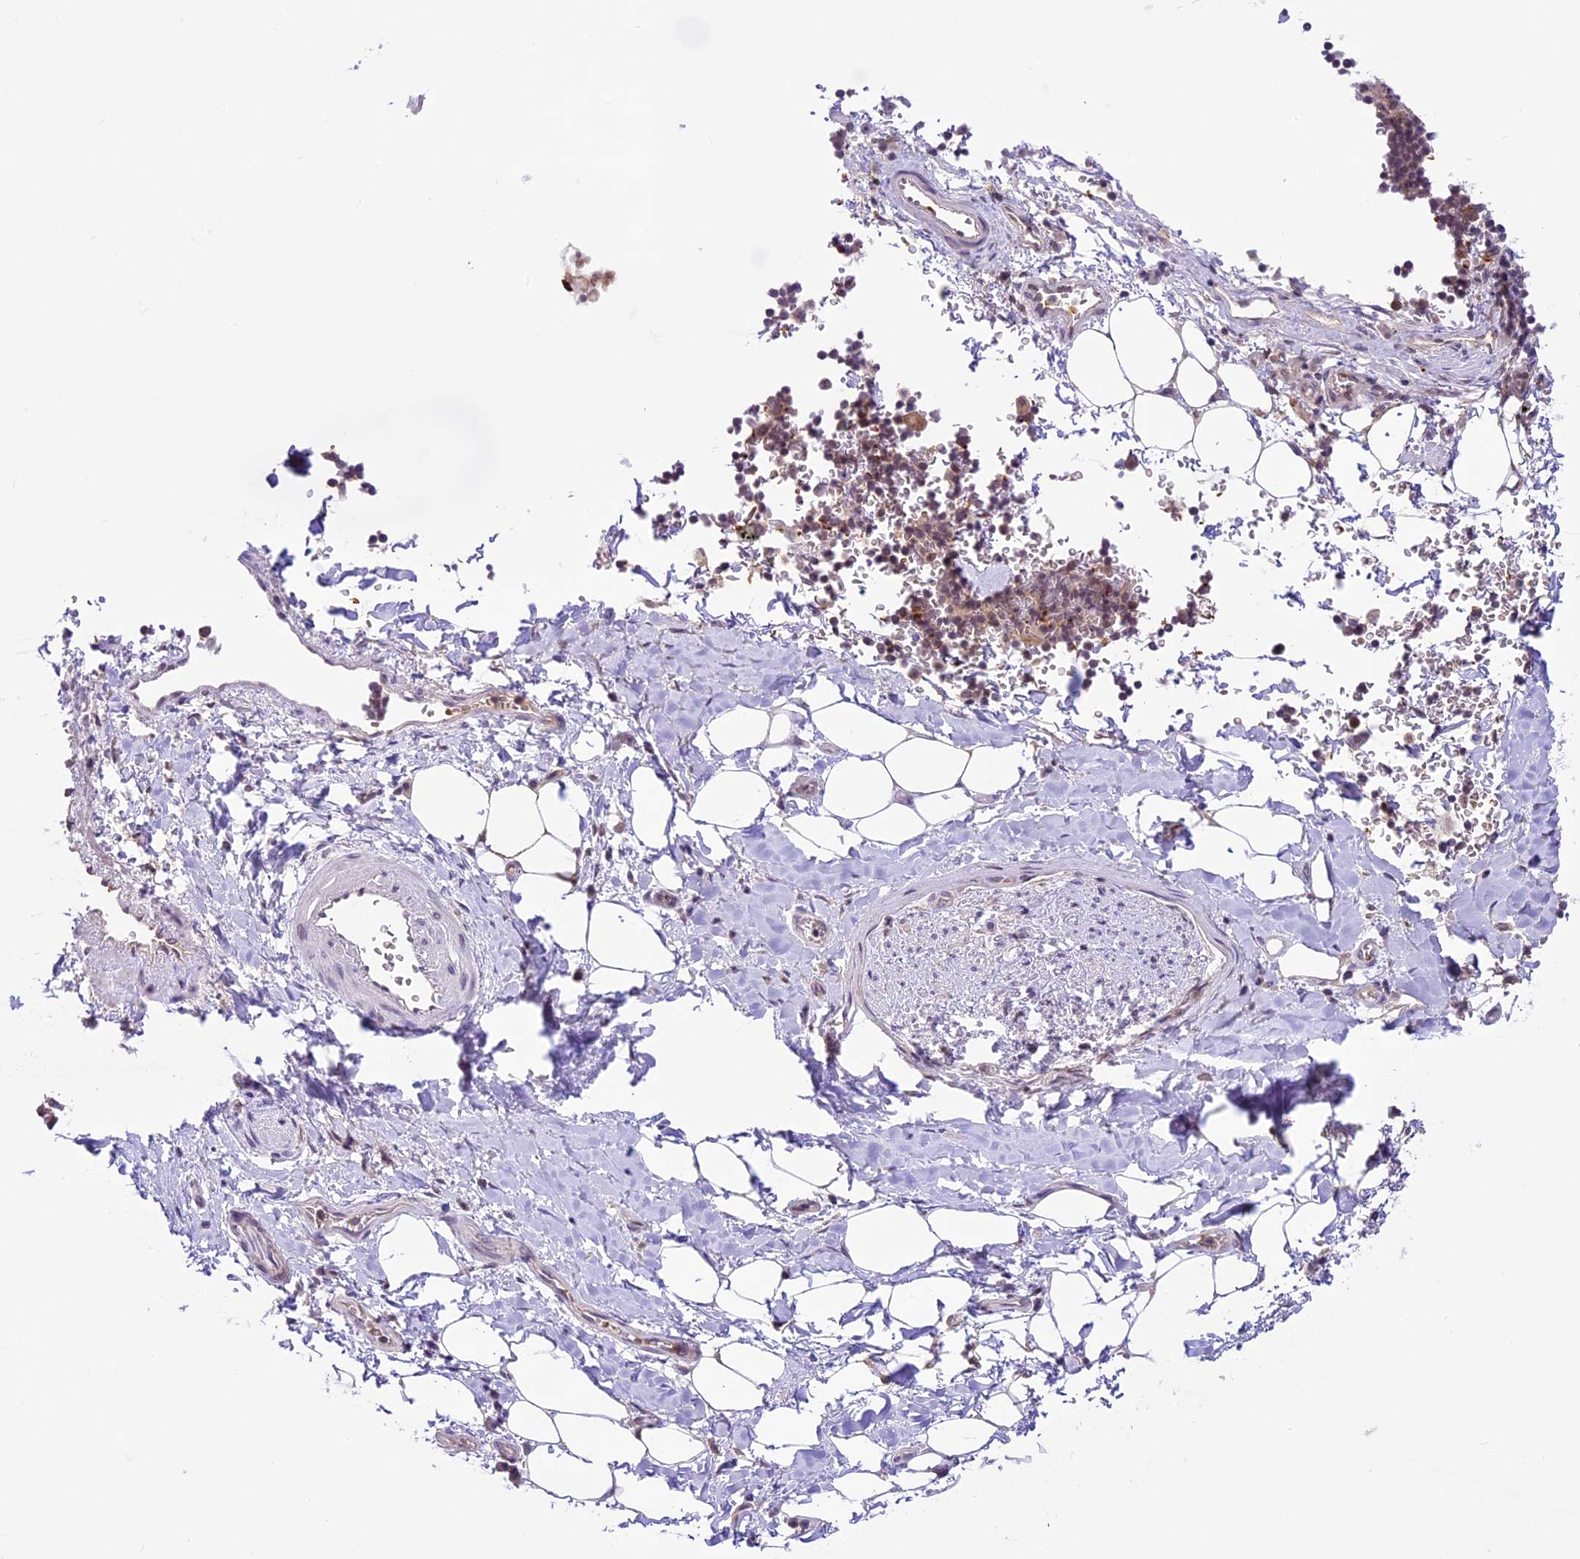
{"staining": {"intensity": "negative", "quantity": "none", "location": "none"}, "tissue": "adipose tissue", "cell_type": "Adipocytes", "image_type": "normal", "snomed": [{"axis": "morphology", "description": "Normal tissue, NOS"}, {"axis": "topography", "description": "Lymph node"}, {"axis": "topography", "description": "Cartilage tissue"}, {"axis": "topography", "description": "Bronchus"}], "caption": "A high-resolution photomicrograph shows IHC staining of benign adipose tissue, which exhibits no significant expression in adipocytes.", "gene": "SHKBP1", "patient": {"sex": "male", "age": 63}}